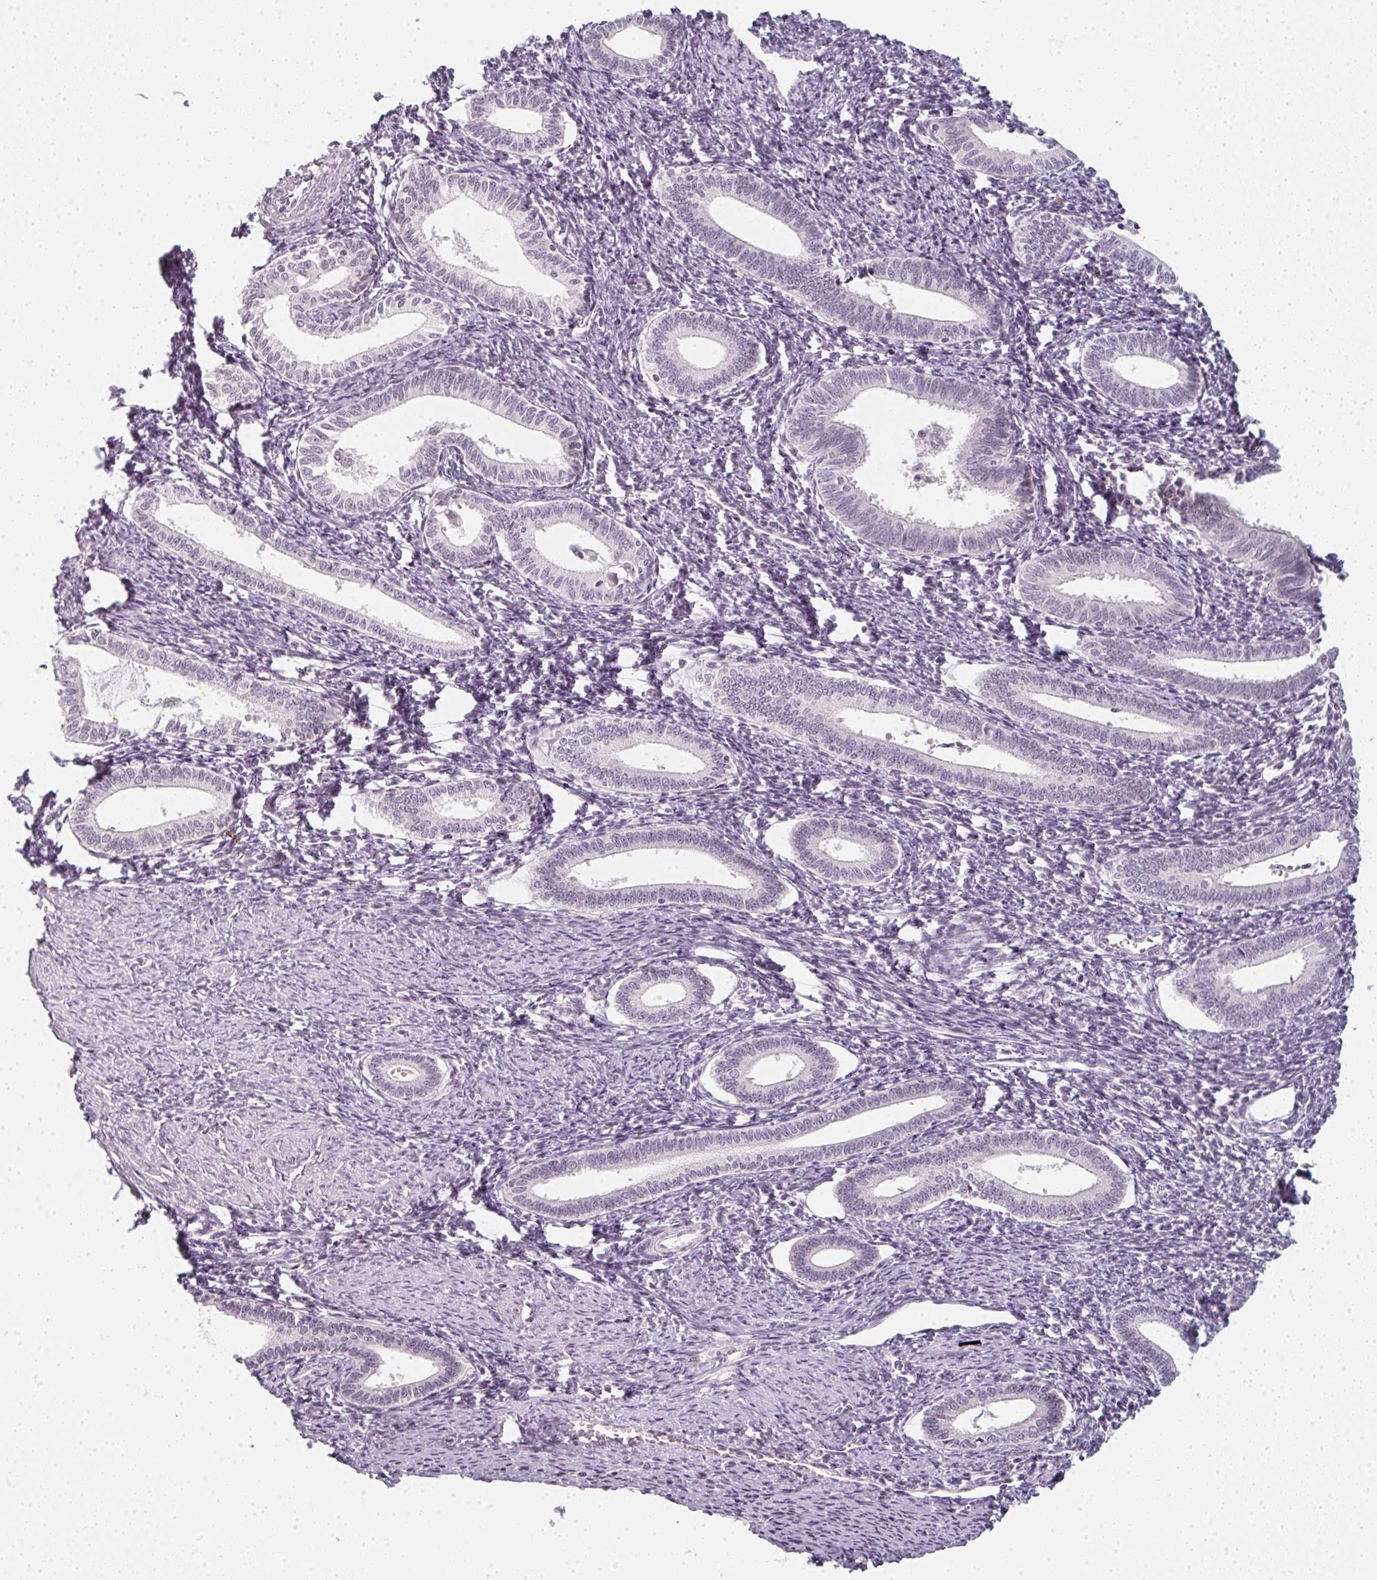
{"staining": {"intensity": "negative", "quantity": "none", "location": "none"}, "tissue": "endometrium", "cell_type": "Cells in endometrial stroma", "image_type": "normal", "snomed": [{"axis": "morphology", "description": "Normal tissue, NOS"}, {"axis": "topography", "description": "Endometrium"}], "caption": "DAB immunohistochemical staining of benign endometrium displays no significant expression in cells in endometrial stroma.", "gene": "RBBP6", "patient": {"sex": "female", "age": 41}}